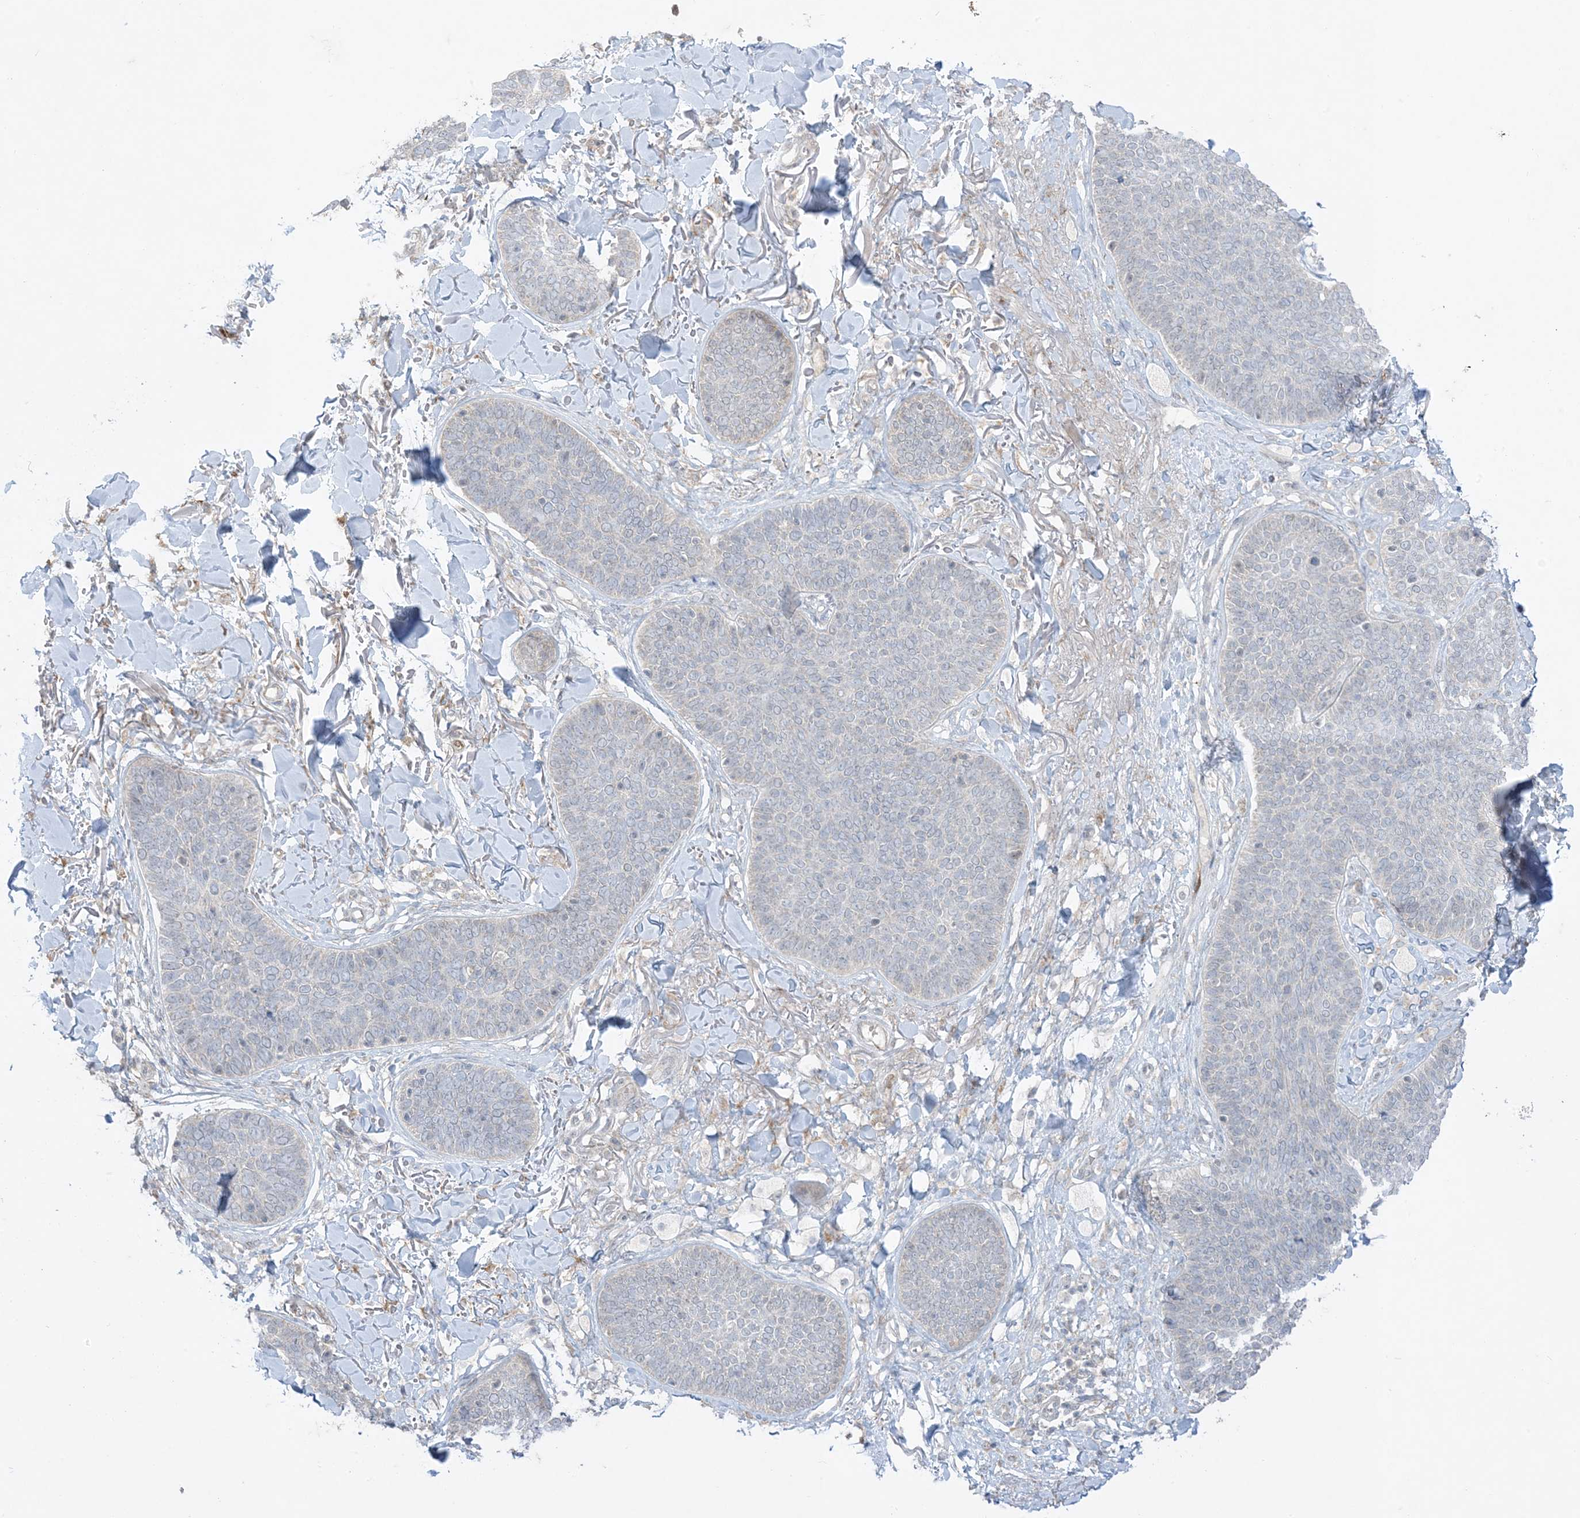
{"staining": {"intensity": "negative", "quantity": "none", "location": "none"}, "tissue": "skin cancer", "cell_type": "Tumor cells", "image_type": "cancer", "snomed": [{"axis": "morphology", "description": "Basal cell carcinoma"}, {"axis": "topography", "description": "Skin"}], "caption": "Immunohistochemistry histopathology image of skin basal cell carcinoma stained for a protein (brown), which reveals no staining in tumor cells.", "gene": "ODC1", "patient": {"sex": "male", "age": 85}}